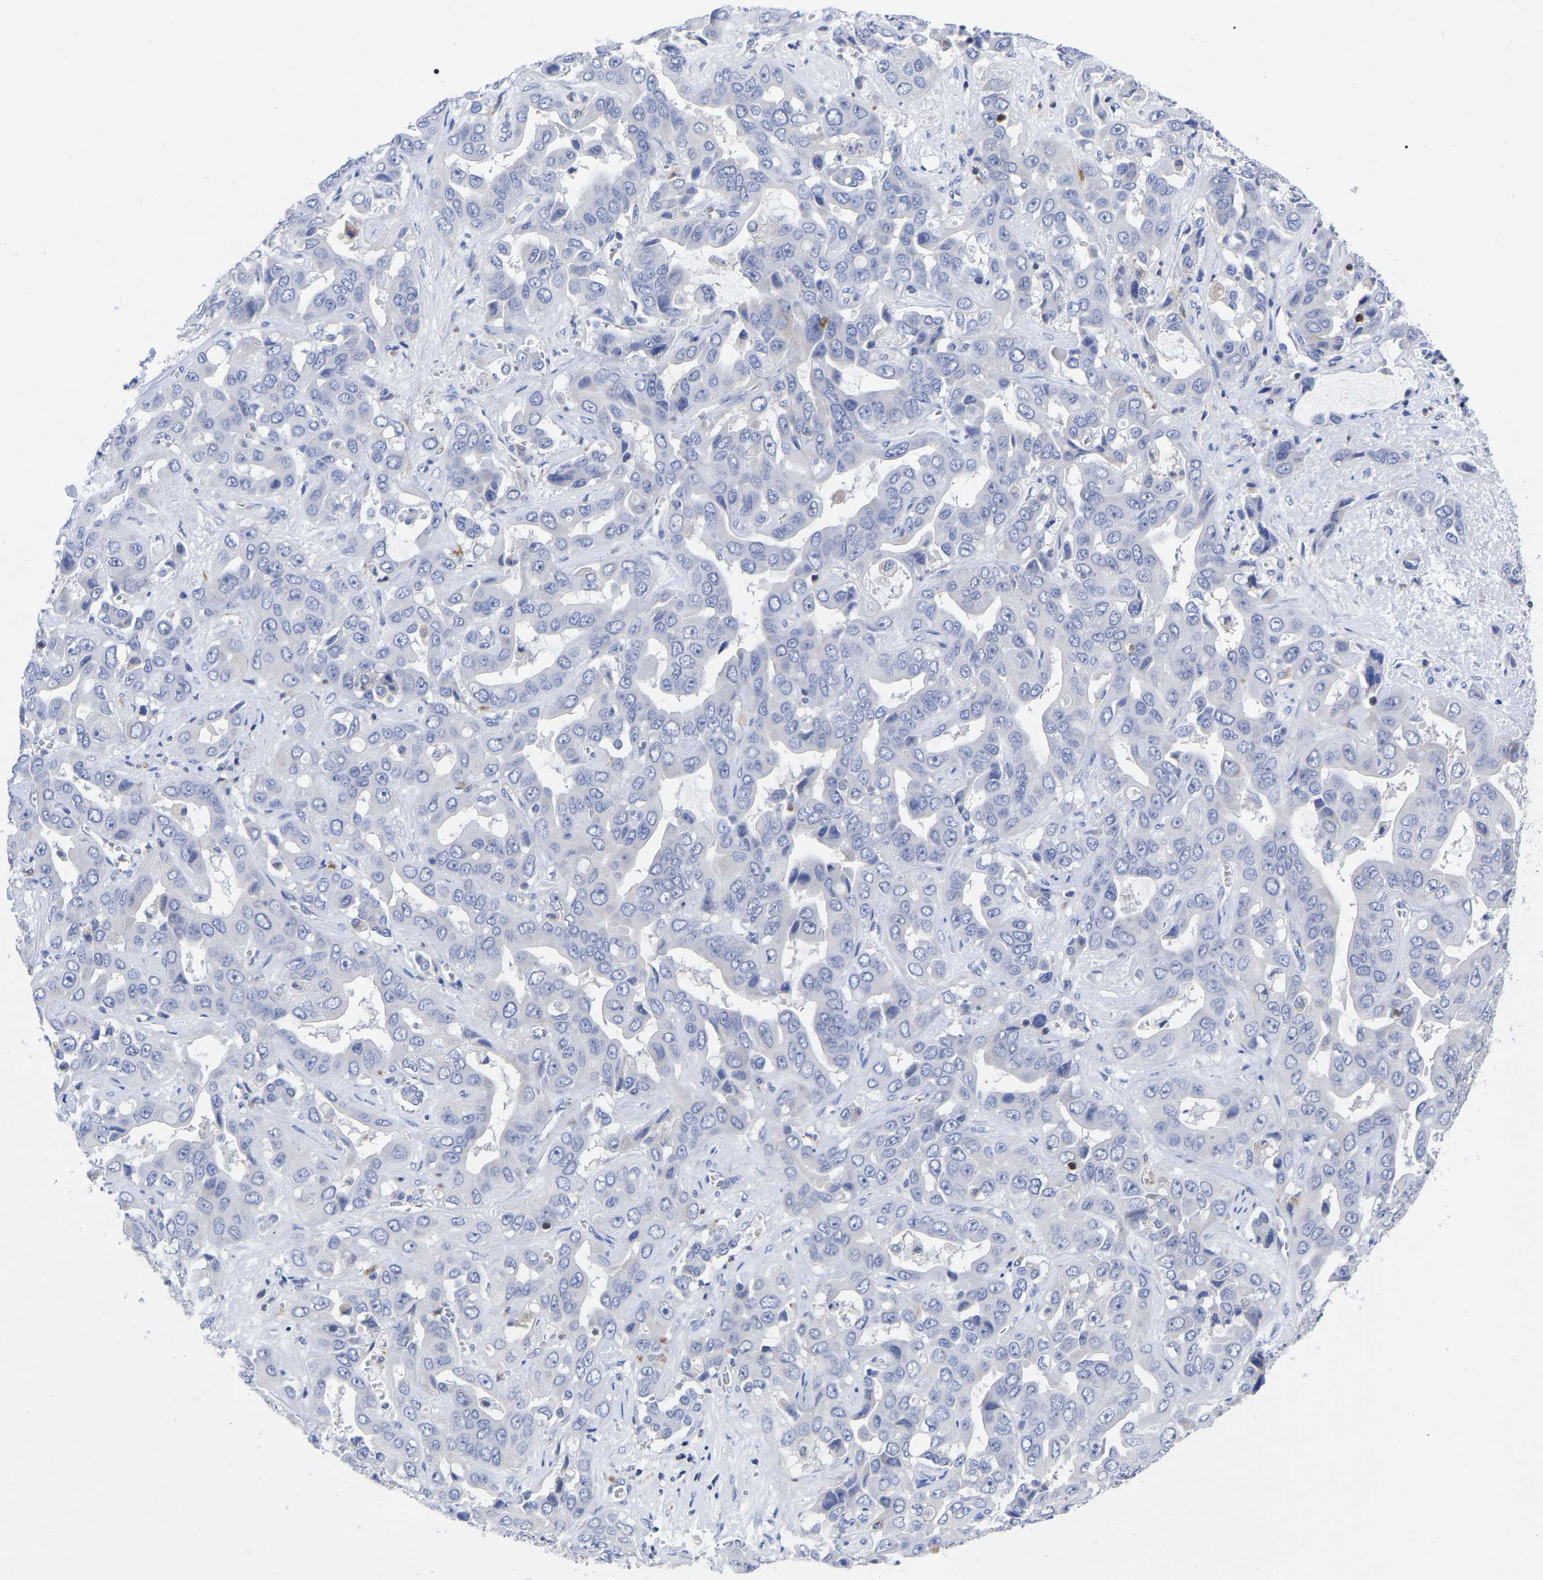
{"staining": {"intensity": "negative", "quantity": "none", "location": "none"}, "tissue": "liver cancer", "cell_type": "Tumor cells", "image_type": "cancer", "snomed": [{"axis": "morphology", "description": "Cholangiocarcinoma"}, {"axis": "topography", "description": "Liver"}], "caption": "Histopathology image shows no protein staining in tumor cells of cholangiocarcinoma (liver) tissue.", "gene": "PTPN7", "patient": {"sex": "female", "age": 52}}